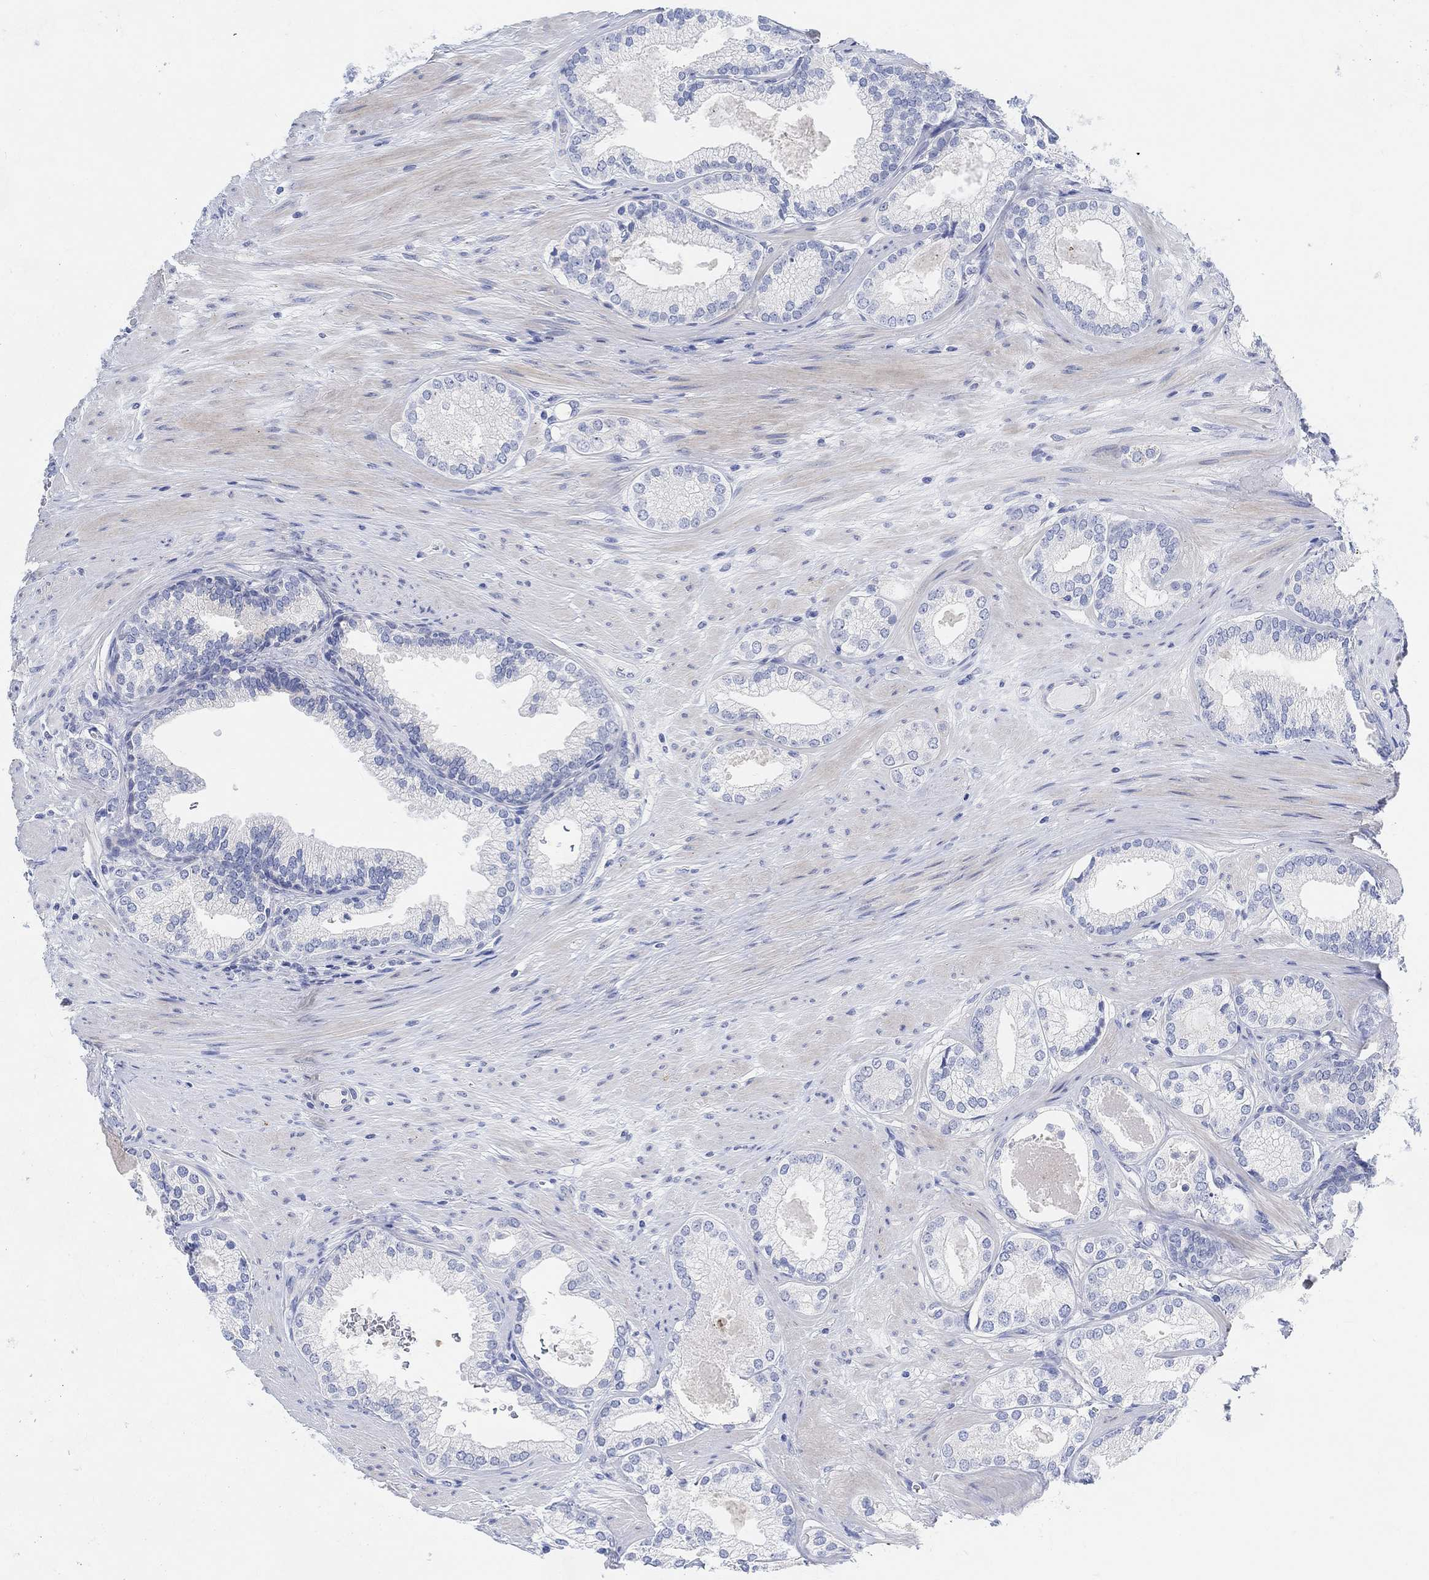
{"staining": {"intensity": "negative", "quantity": "none", "location": "none"}, "tissue": "prostate cancer", "cell_type": "Tumor cells", "image_type": "cancer", "snomed": [{"axis": "morphology", "description": "Adenocarcinoma, High grade"}, {"axis": "topography", "description": "Prostate and seminal vesicle, NOS"}], "caption": "Immunohistochemical staining of prostate high-grade adenocarcinoma exhibits no significant expression in tumor cells. (Immunohistochemistry (ihc), brightfield microscopy, high magnification).", "gene": "ENO4", "patient": {"sex": "male", "age": 62}}